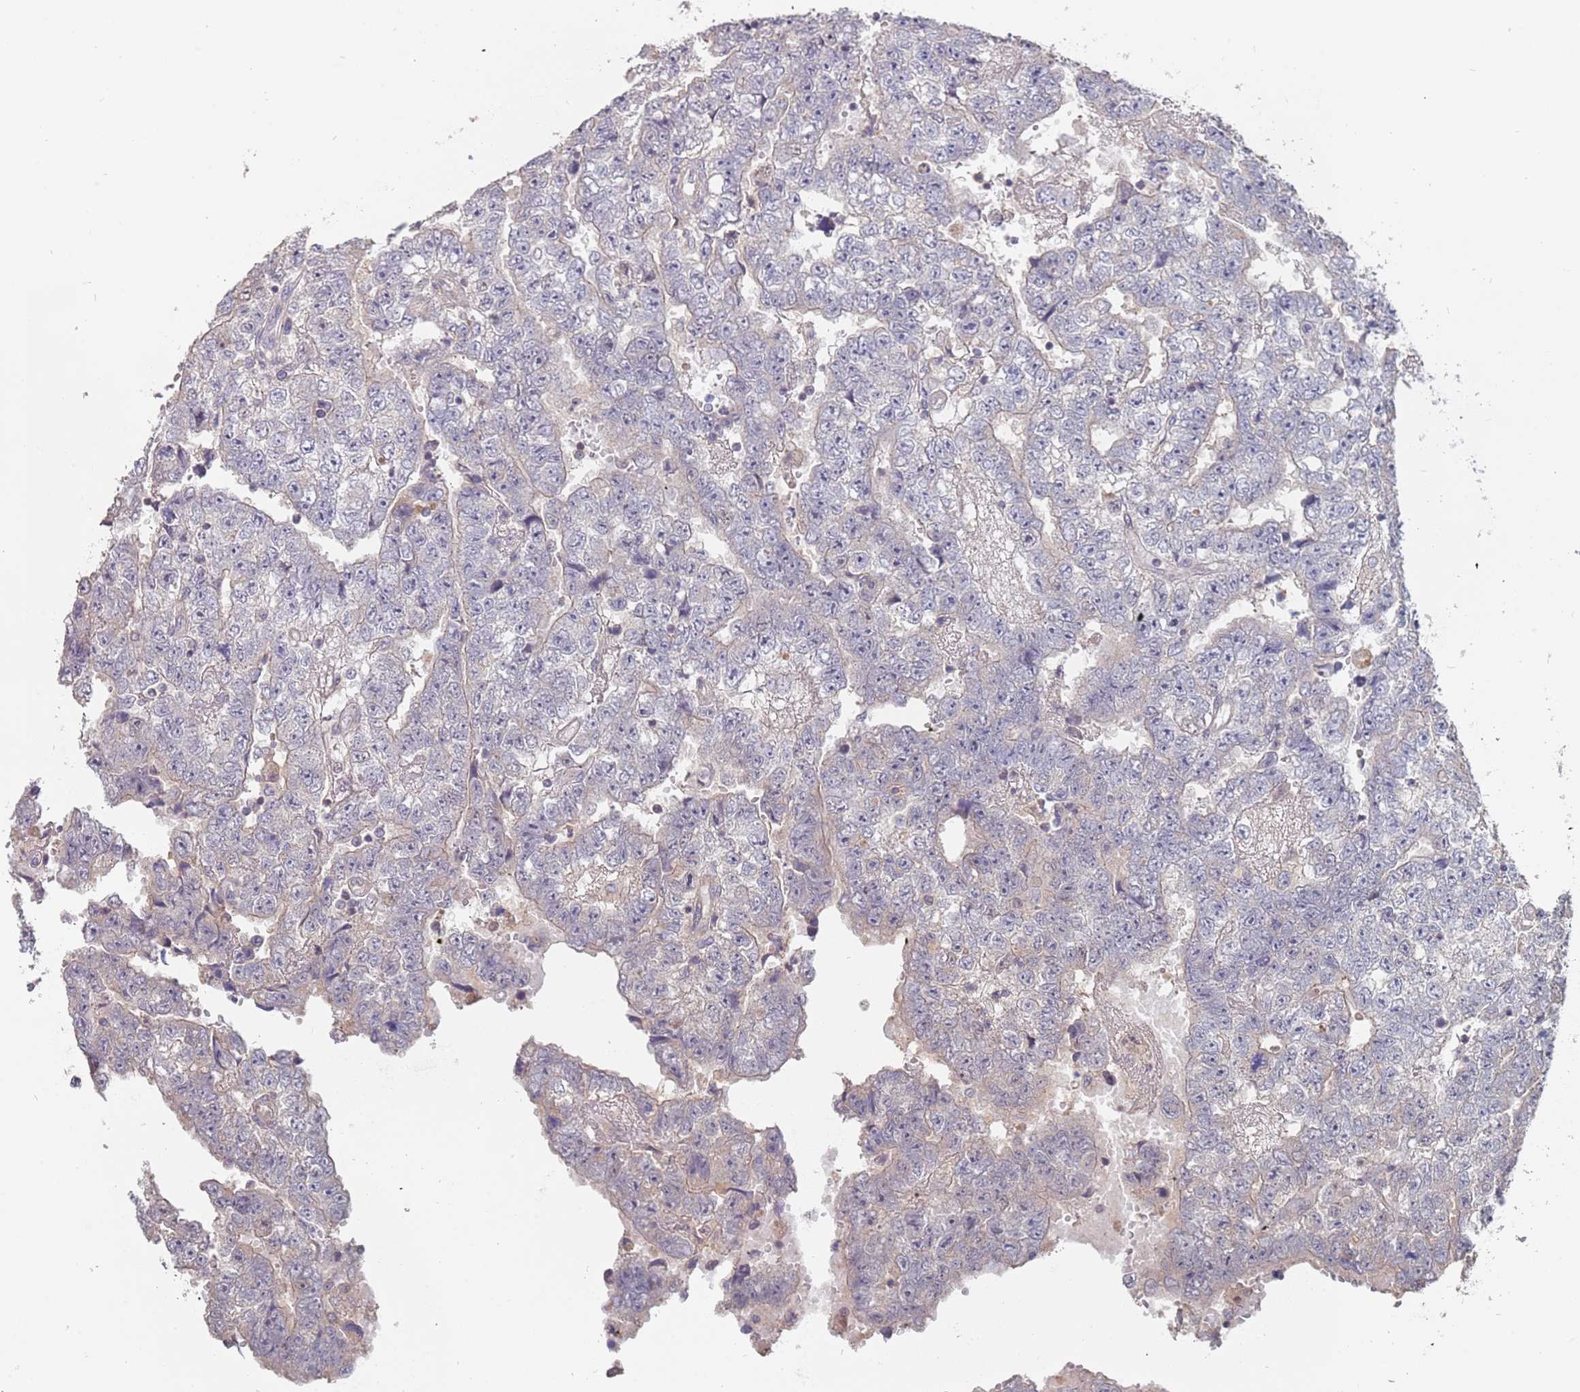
{"staining": {"intensity": "negative", "quantity": "none", "location": "none"}, "tissue": "testis cancer", "cell_type": "Tumor cells", "image_type": "cancer", "snomed": [{"axis": "morphology", "description": "Carcinoma, Embryonal, NOS"}, {"axis": "topography", "description": "Testis"}], "caption": "Immunohistochemistry image of neoplastic tissue: testis embryonal carcinoma stained with DAB demonstrates no significant protein expression in tumor cells.", "gene": "TCEANC2", "patient": {"sex": "male", "age": 25}}